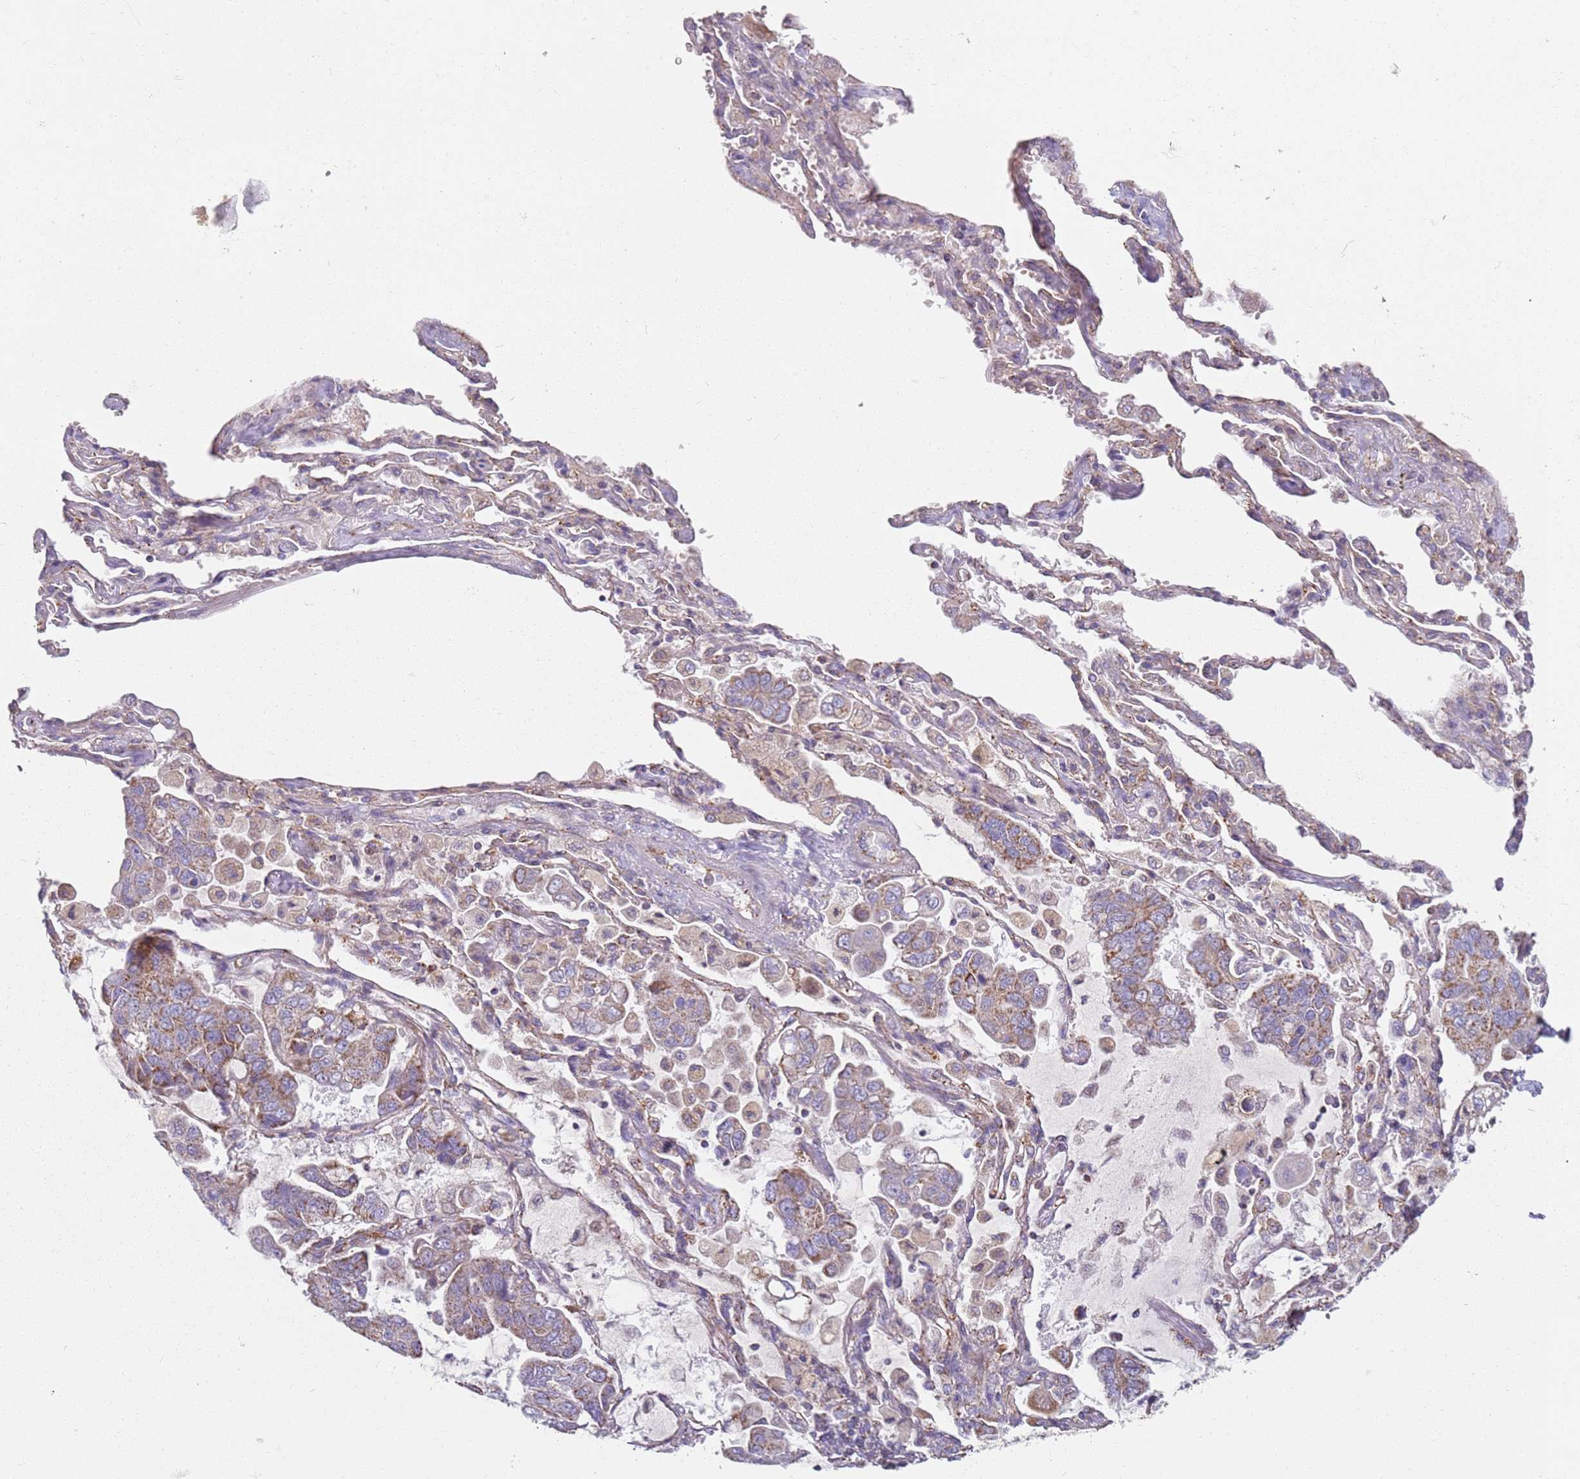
{"staining": {"intensity": "moderate", "quantity": "25%-75%", "location": "cytoplasmic/membranous"}, "tissue": "lung cancer", "cell_type": "Tumor cells", "image_type": "cancer", "snomed": [{"axis": "morphology", "description": "Adenocarcinoma, NOS"}, {"axis": "topography", "description": "Lung"}], "caption": "A micrograph showing moderate cytoplasmic/membranous staining in approximately 25%-75% of tumor cells in adenocarcinoma (lung), as visualized by brown immunohistochemical staining.", "gene": "ALS2", "patient": {"sex": "male", "age": 64}}